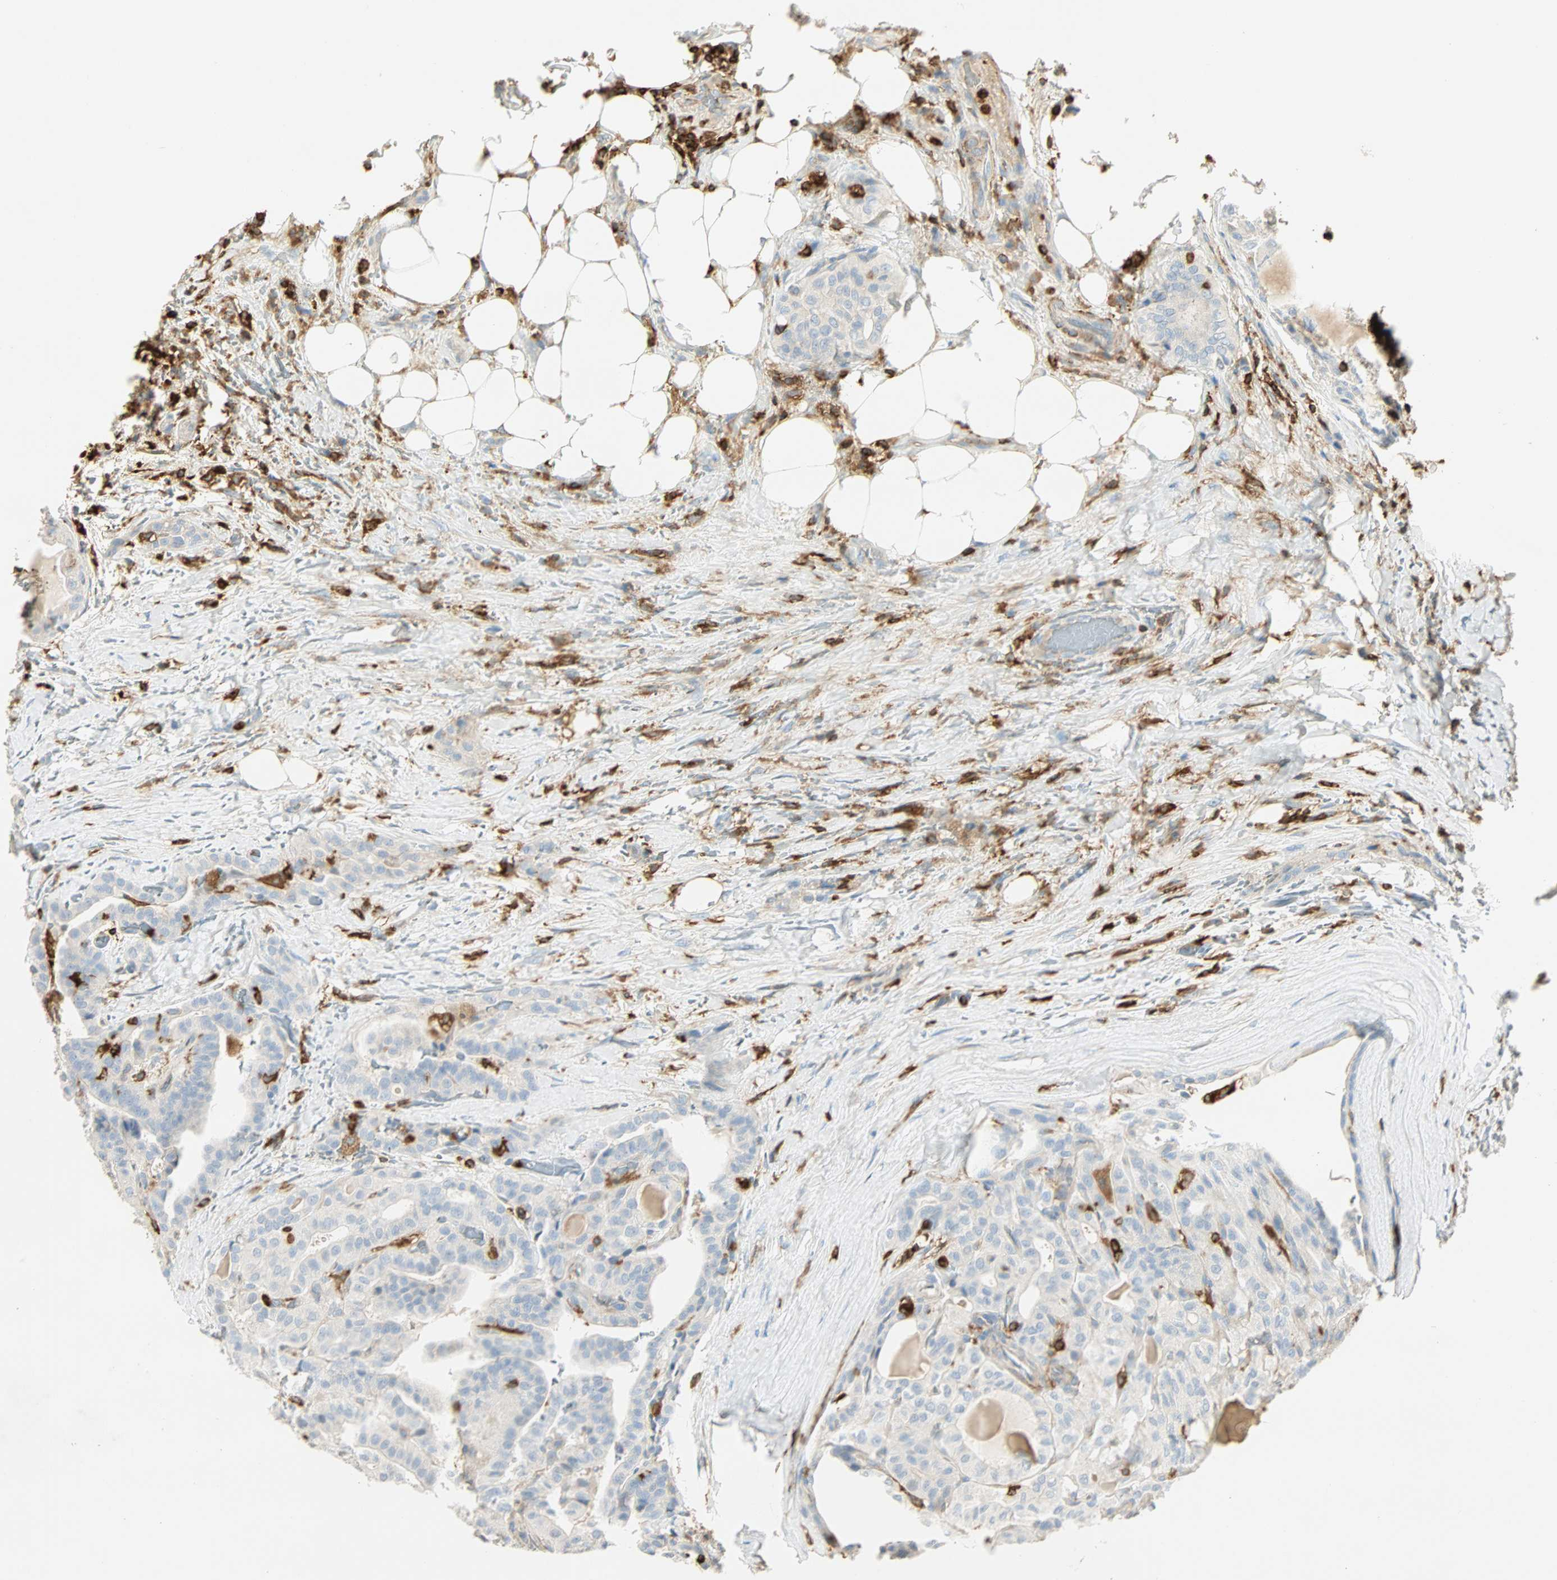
{"staining": {"intensity": "negative", "quantity": "none", "location": "none"}, "tissue": "thyroid cancer", "cell_type": "Tumor cells", "image_type": "cancer", "snomed": [{"axis": "morphology", "description": "Papillary adenocarcinoma, NOS"}, {"axis": "topography", "description": "Thyroid gland"}], "caption": "Immunohistochemistry photomicrograph of thyroid papillary adenocarcinoma stained for a protein (brown), which displays no positivity in tumor cells.", "gene": "FMNL1", "patient": {"sex": "male", "age": 77}}